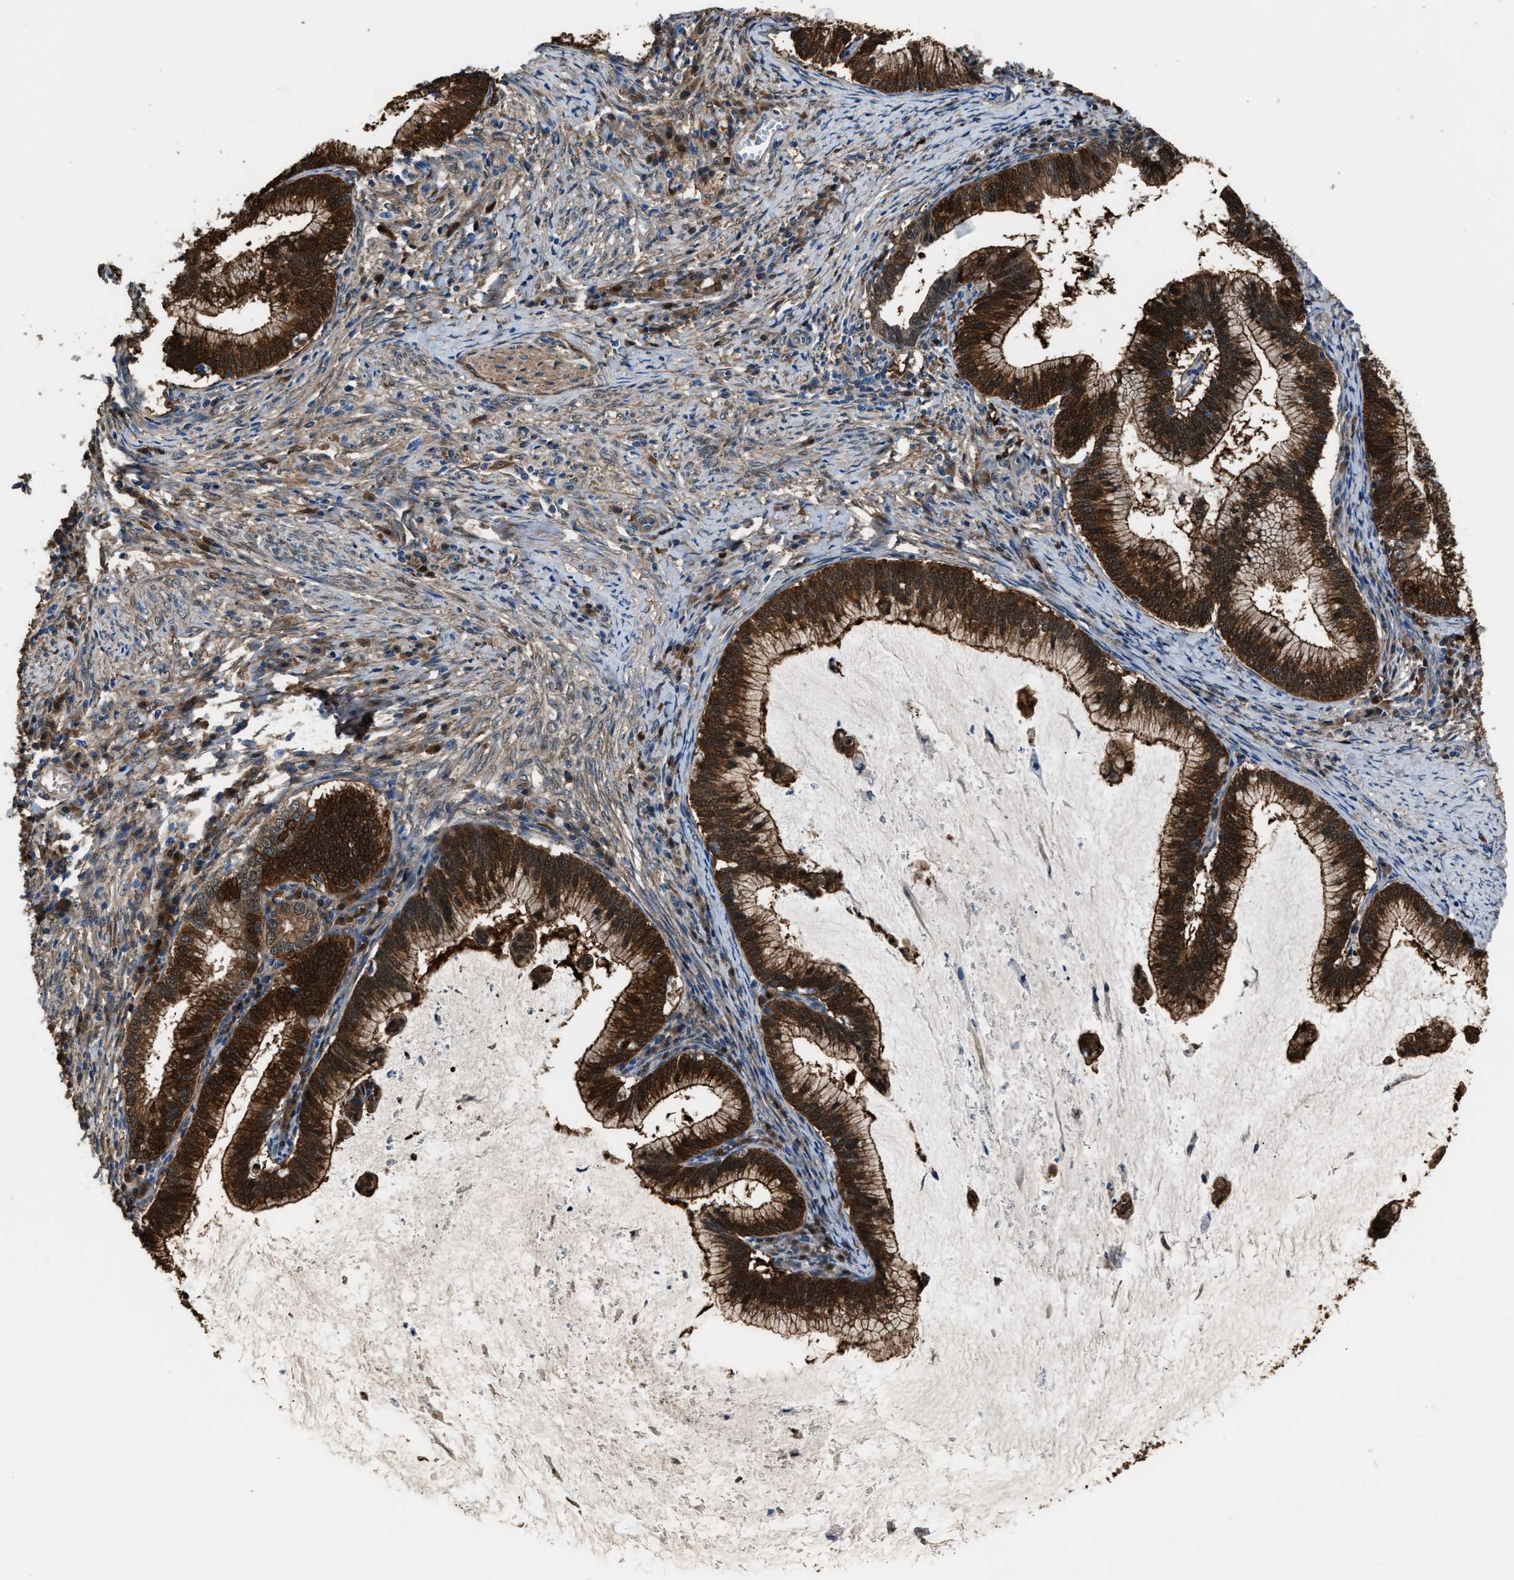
{"staining": {"intensity": "strong", "quantity": ">75%", "location": "cytoplasmic/membranous"}, "tissue": "cervical cancer", "cell_type": "Tumor cells", "image_type": "cancer", "snomed": [{"axis": "morphology", "description": "Adenocarcinoma, NOS"}, {"axis": "topography", "description": "Cervix"}], "caption": "There is high levels of strong cytoplasmic/membranous positivity in tumor cells of adenocarcinoma (cervical), as demonstrated by immunohistochemical staining (brown color).", "gene": "GSTP1", "patient": {"sex": "female", "age": 36}}